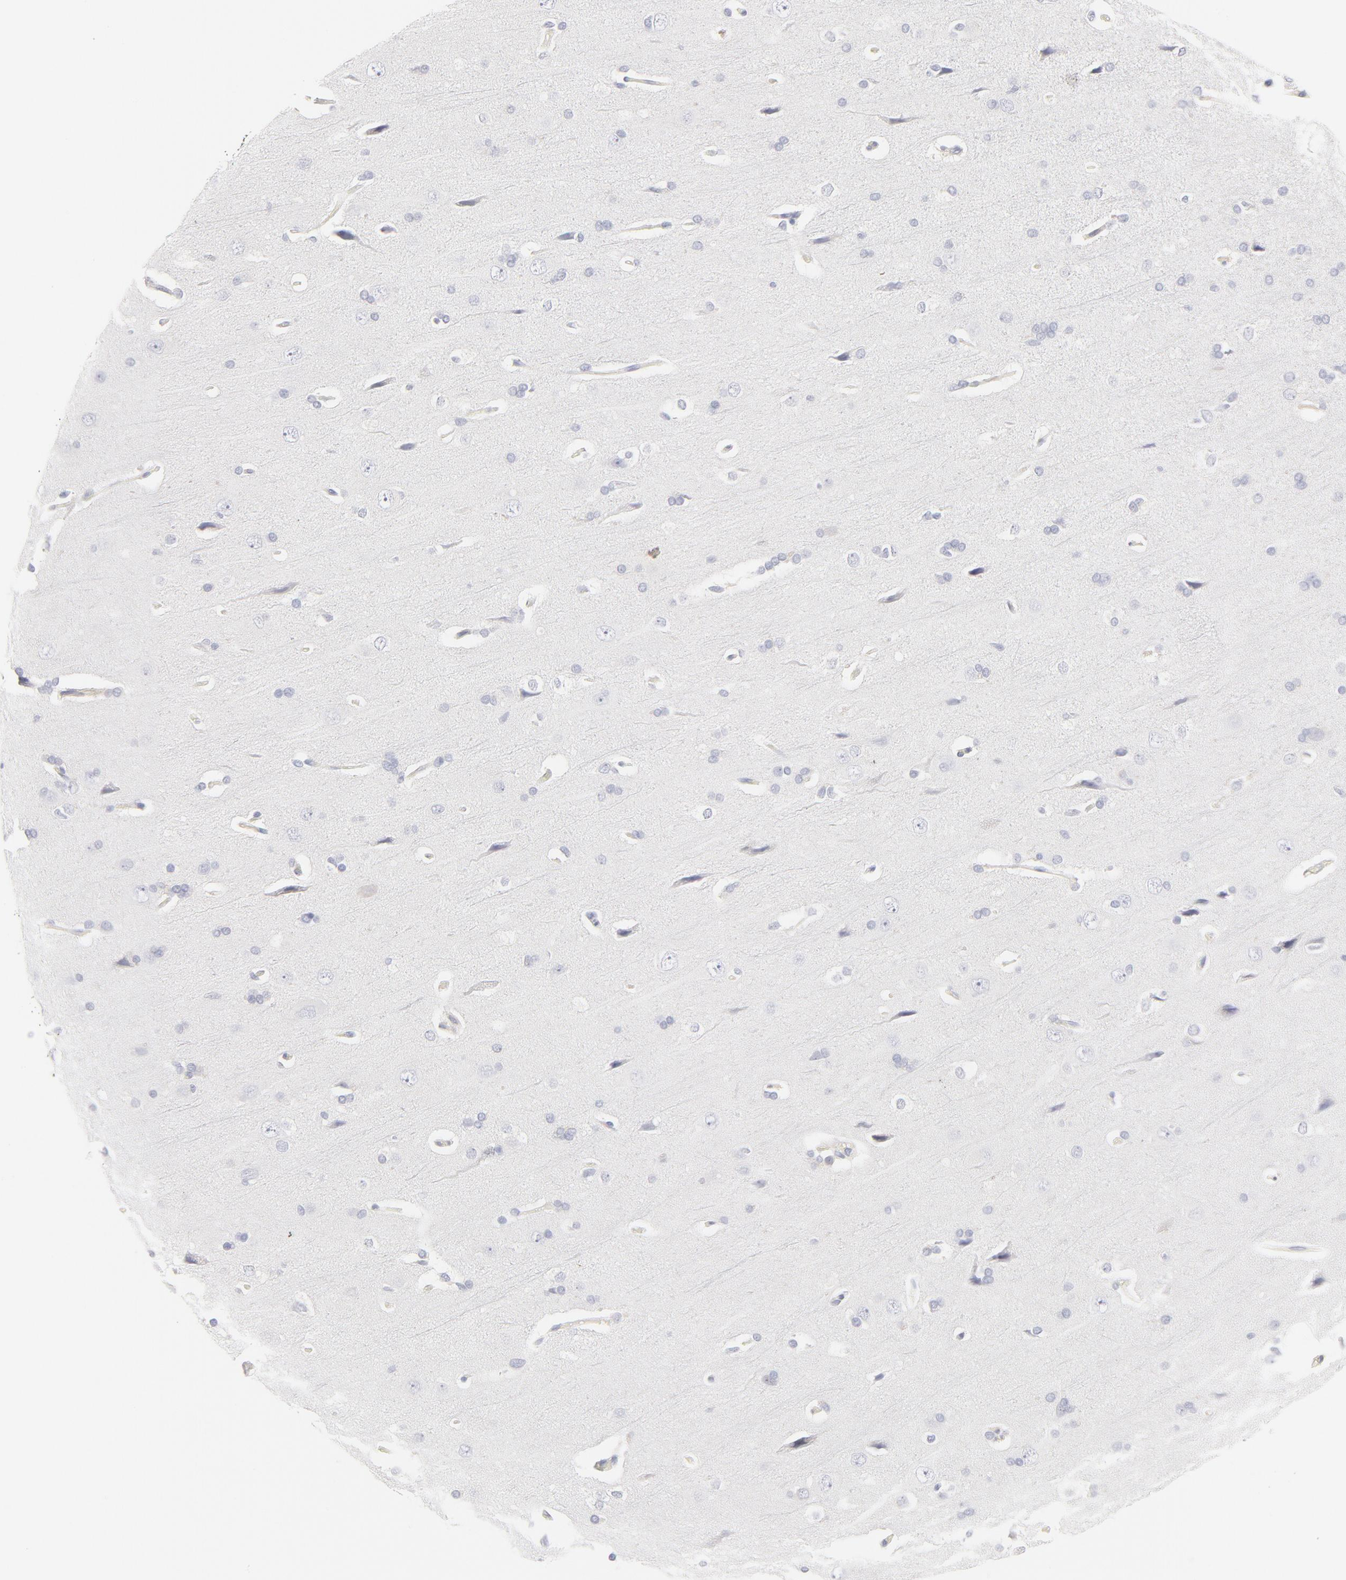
{"staining": {"intensity": "negative", "quantity": "none", "location": "none"}, "tissue": "cerebral cortex", "cell_type": "Endothelial cells", "image_type": "normal", "snomed": [{"axis": "morphology", "description": "Normal tissue, NOS"}, {"axis": "topography", "description": "Cerebral cortex"}], "caption": "High power microscopy histopathology image of an IHC photomicrograph of unremarkable cerebral cortex, revealing no significant staining in endothelial cells.", "gene": "ELF3", "patient": {"sex": "male", "age": 62}}